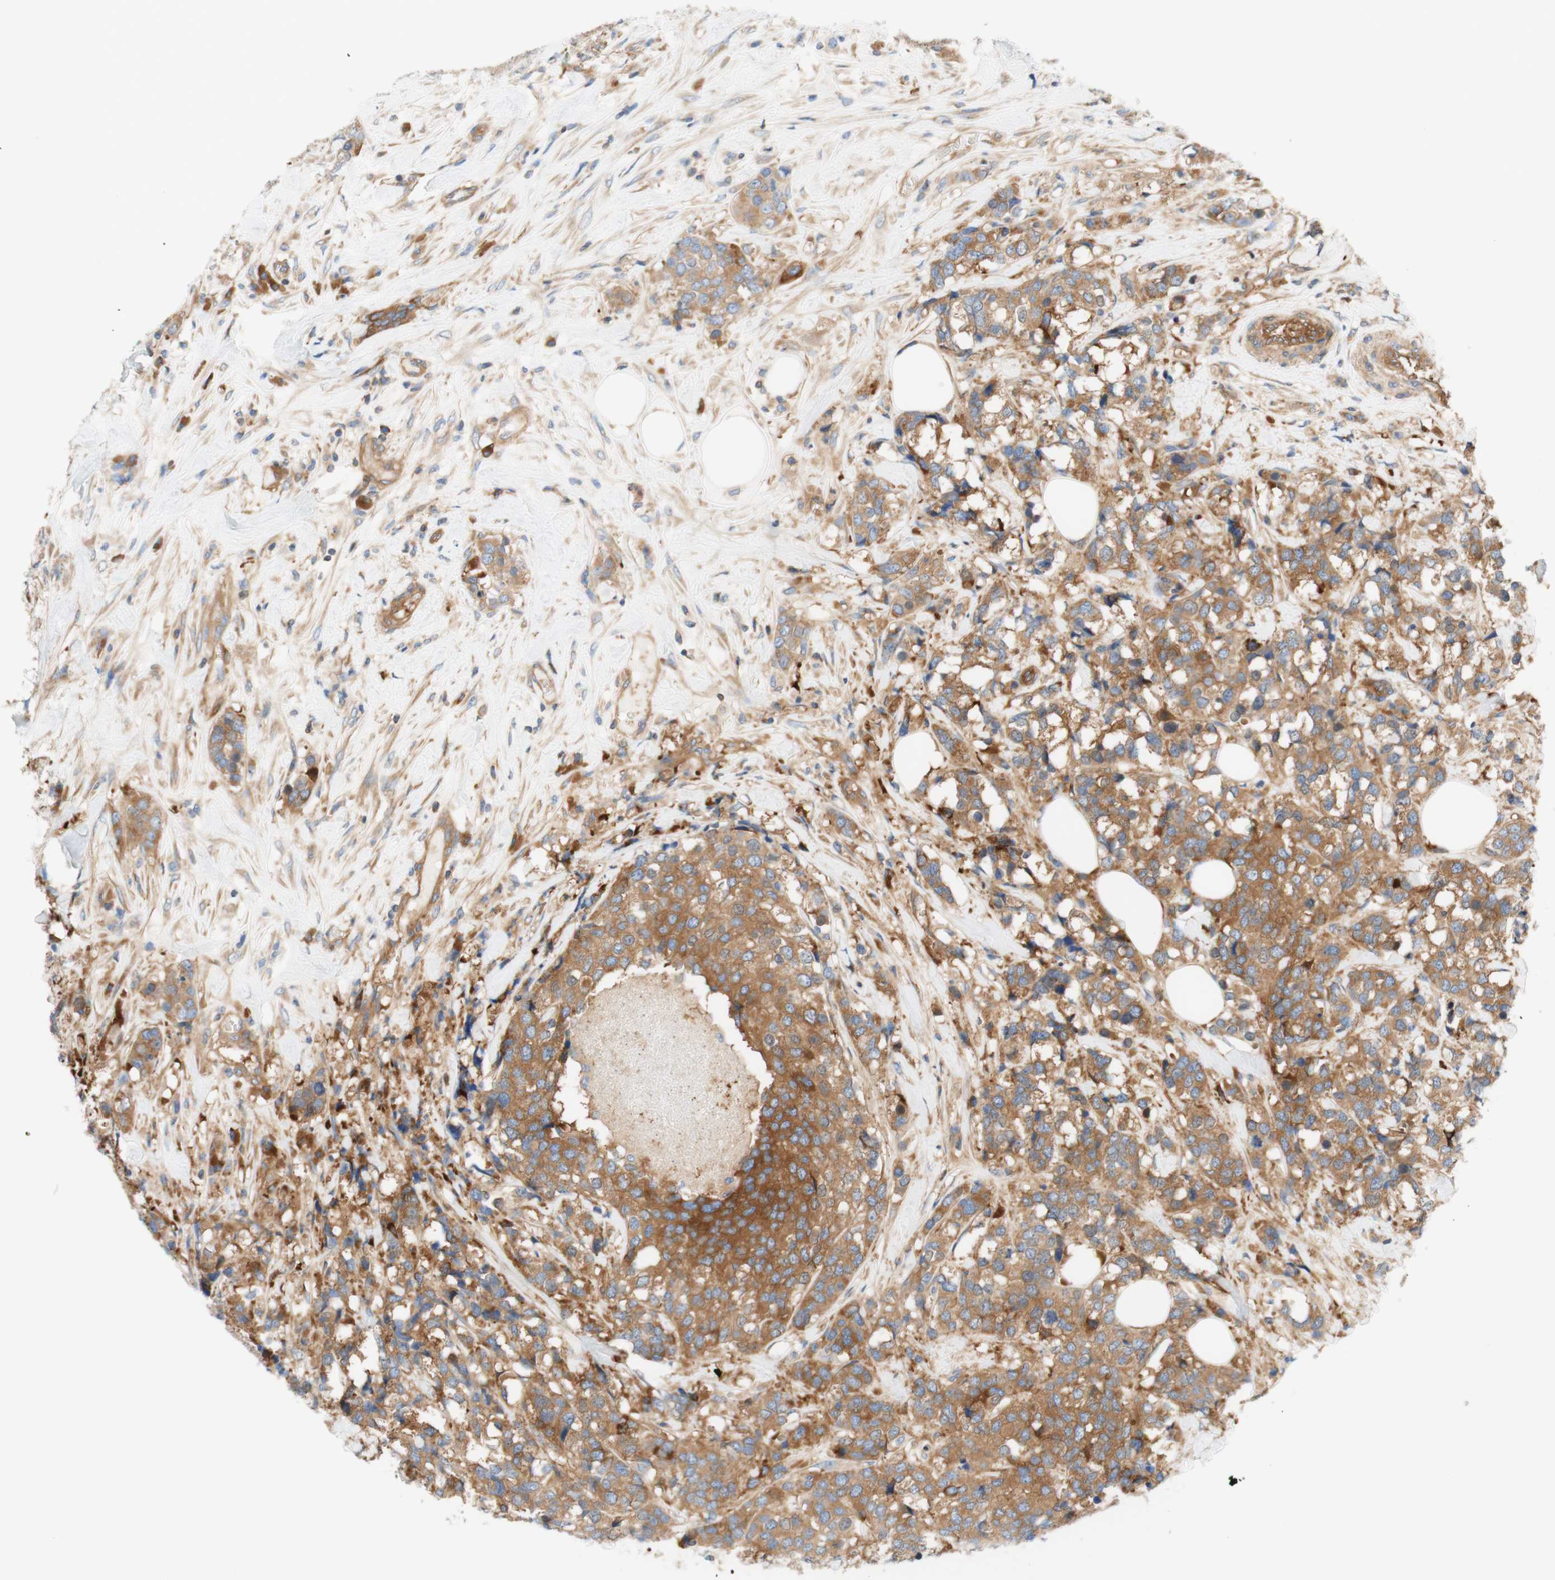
{"staining": {"intensity": "moderate", "quantity": "25%-75%", "location": "cytoplasmic/membranous"}, "tissue": "breast cancer", "cell_type": "Tumor cells", "image_type": "cancer", "snomed": [{"axis": "morphology", "description": "Lobular carcinoma"}, {"axis": "topography", "description": "Breast"}], "caption": "A histopathology image of human breast lobular carcinoma stained for a protein demonstrates moderate cytoplasmic/membranous brown staining in tumor cells.", "gene": "STOM", "patient": {"sex": "female", "age": 59}}